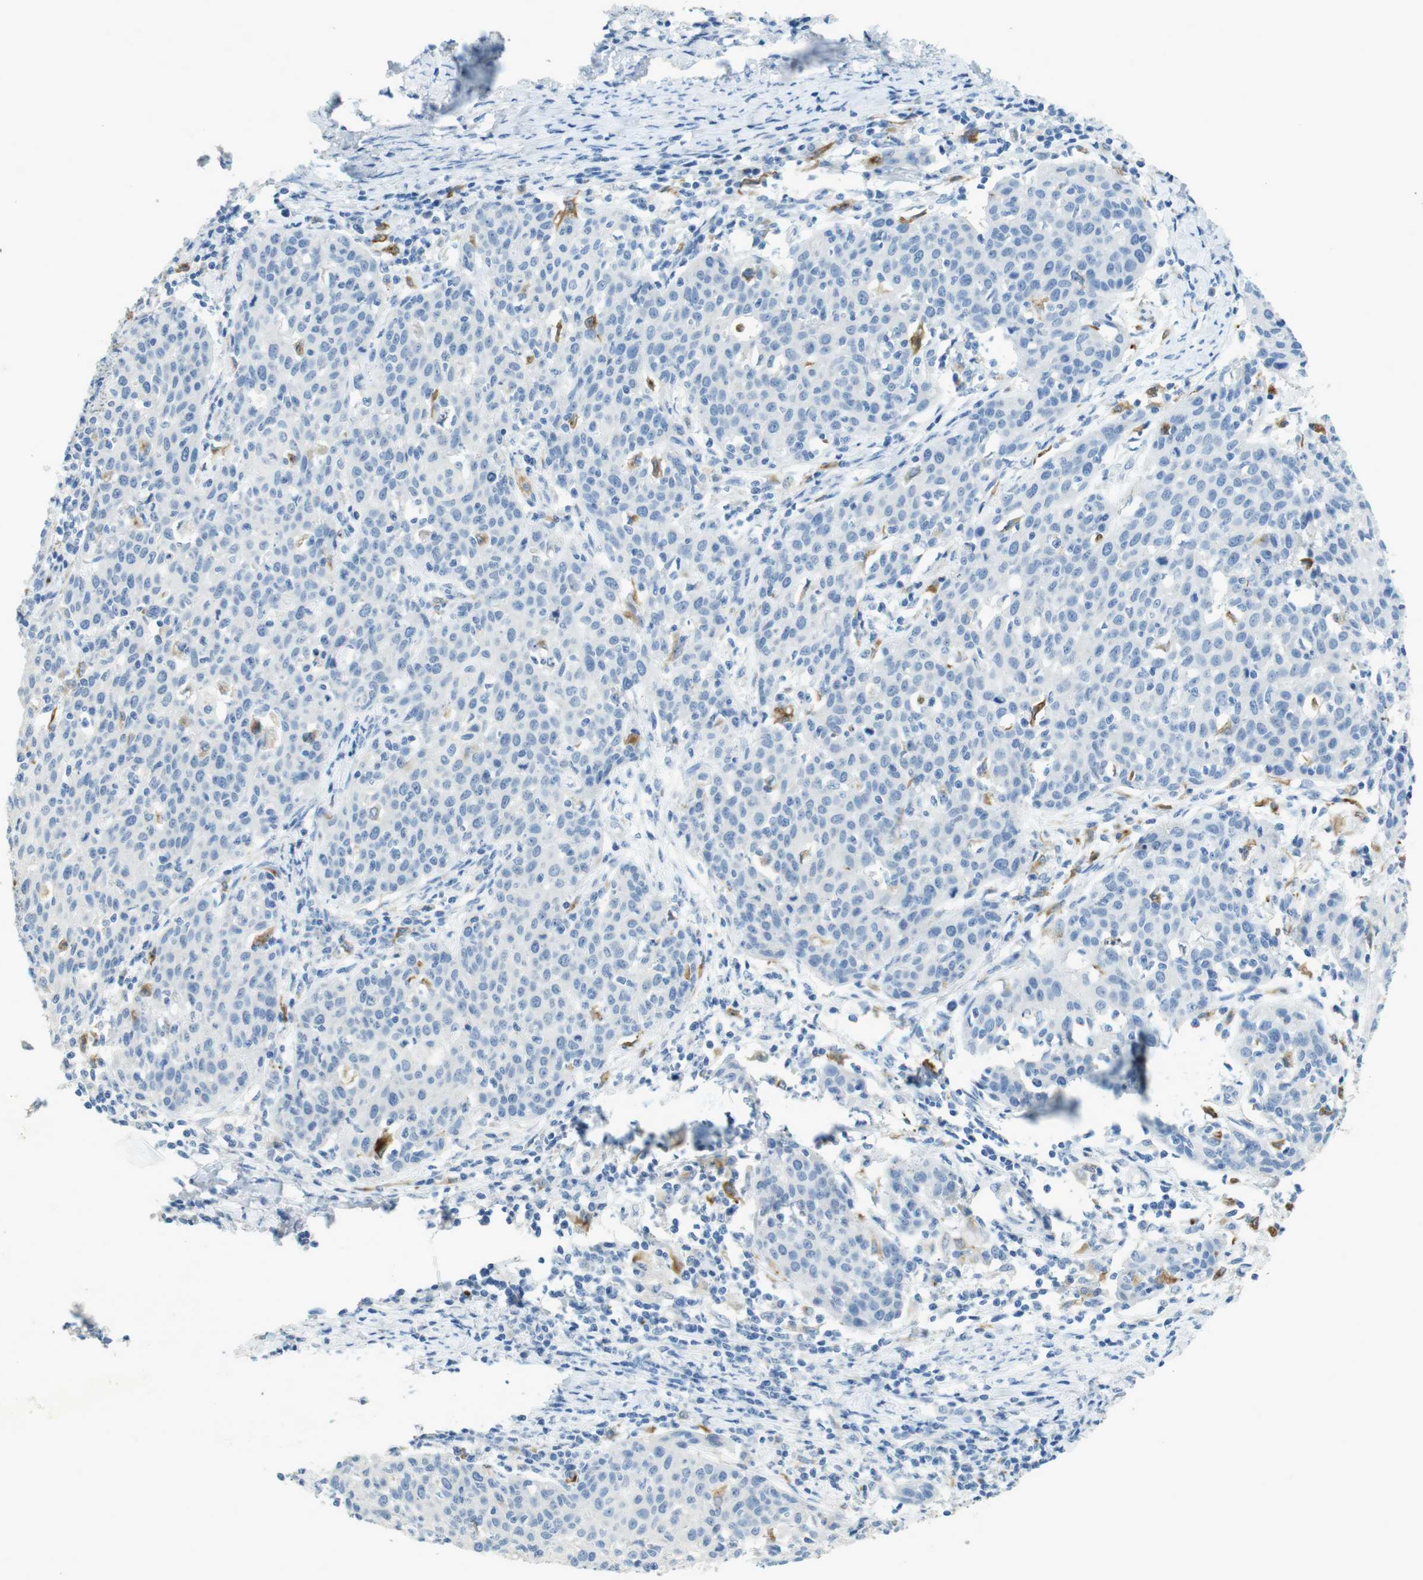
{"staining": {"intensity": "negative", "quantity": "none", "location": "none"}, "tissue": "cervical cancer", "cell_type": "Tumor cells", "image_type": "cancer", "snomed": [{"axis": "morphology", "description": "Squamous cell carcinoma, NOS"}, {"axis": "topography", "description": "Cervix"}], "caption": "DAB immunohistochemical staining of human squamous cell carcinoma (cervical) exhibits no significant expression in tumor cells.", "gene": "CD320", "patient": {"sex": "female", "age": 38}}